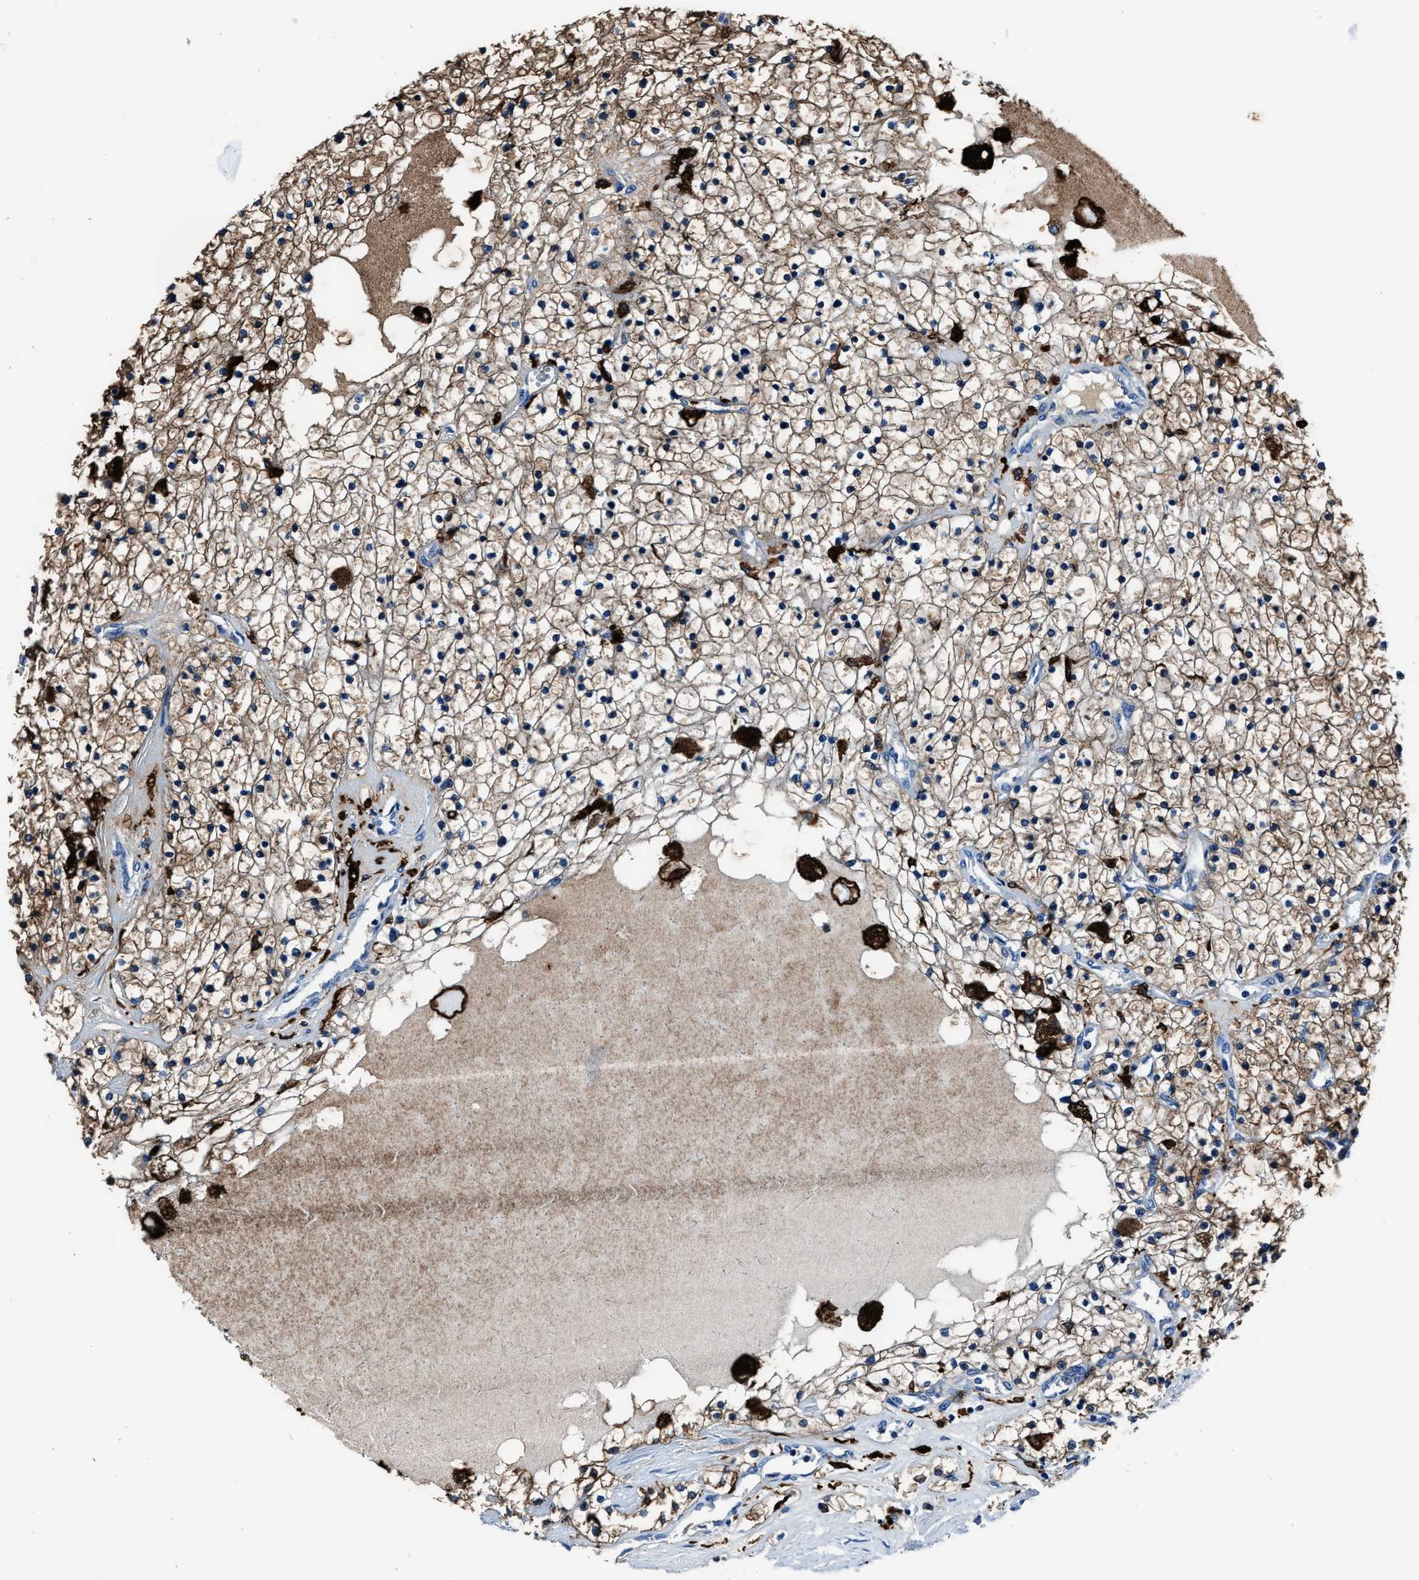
{"staining": {"intensity": "moderate", "quantity": ">75%", "location": "cytoplasmic/membranous"}, "tissue": "renal cancer", "cell_type": "Tumor cells", "image_type": "cancer", "snomed": [{"axis": "morphology", "description": "Adenocarcinoma, NOS"}, {"axis": "topography", "description": "Kidney"}], "caption": "Human renal cancer (adenocarcinoma) stained with a protein marker reveals moderate staining in tumor cells.", "gene": "FTL", "patient": {"sex": "male", "age": 68}}